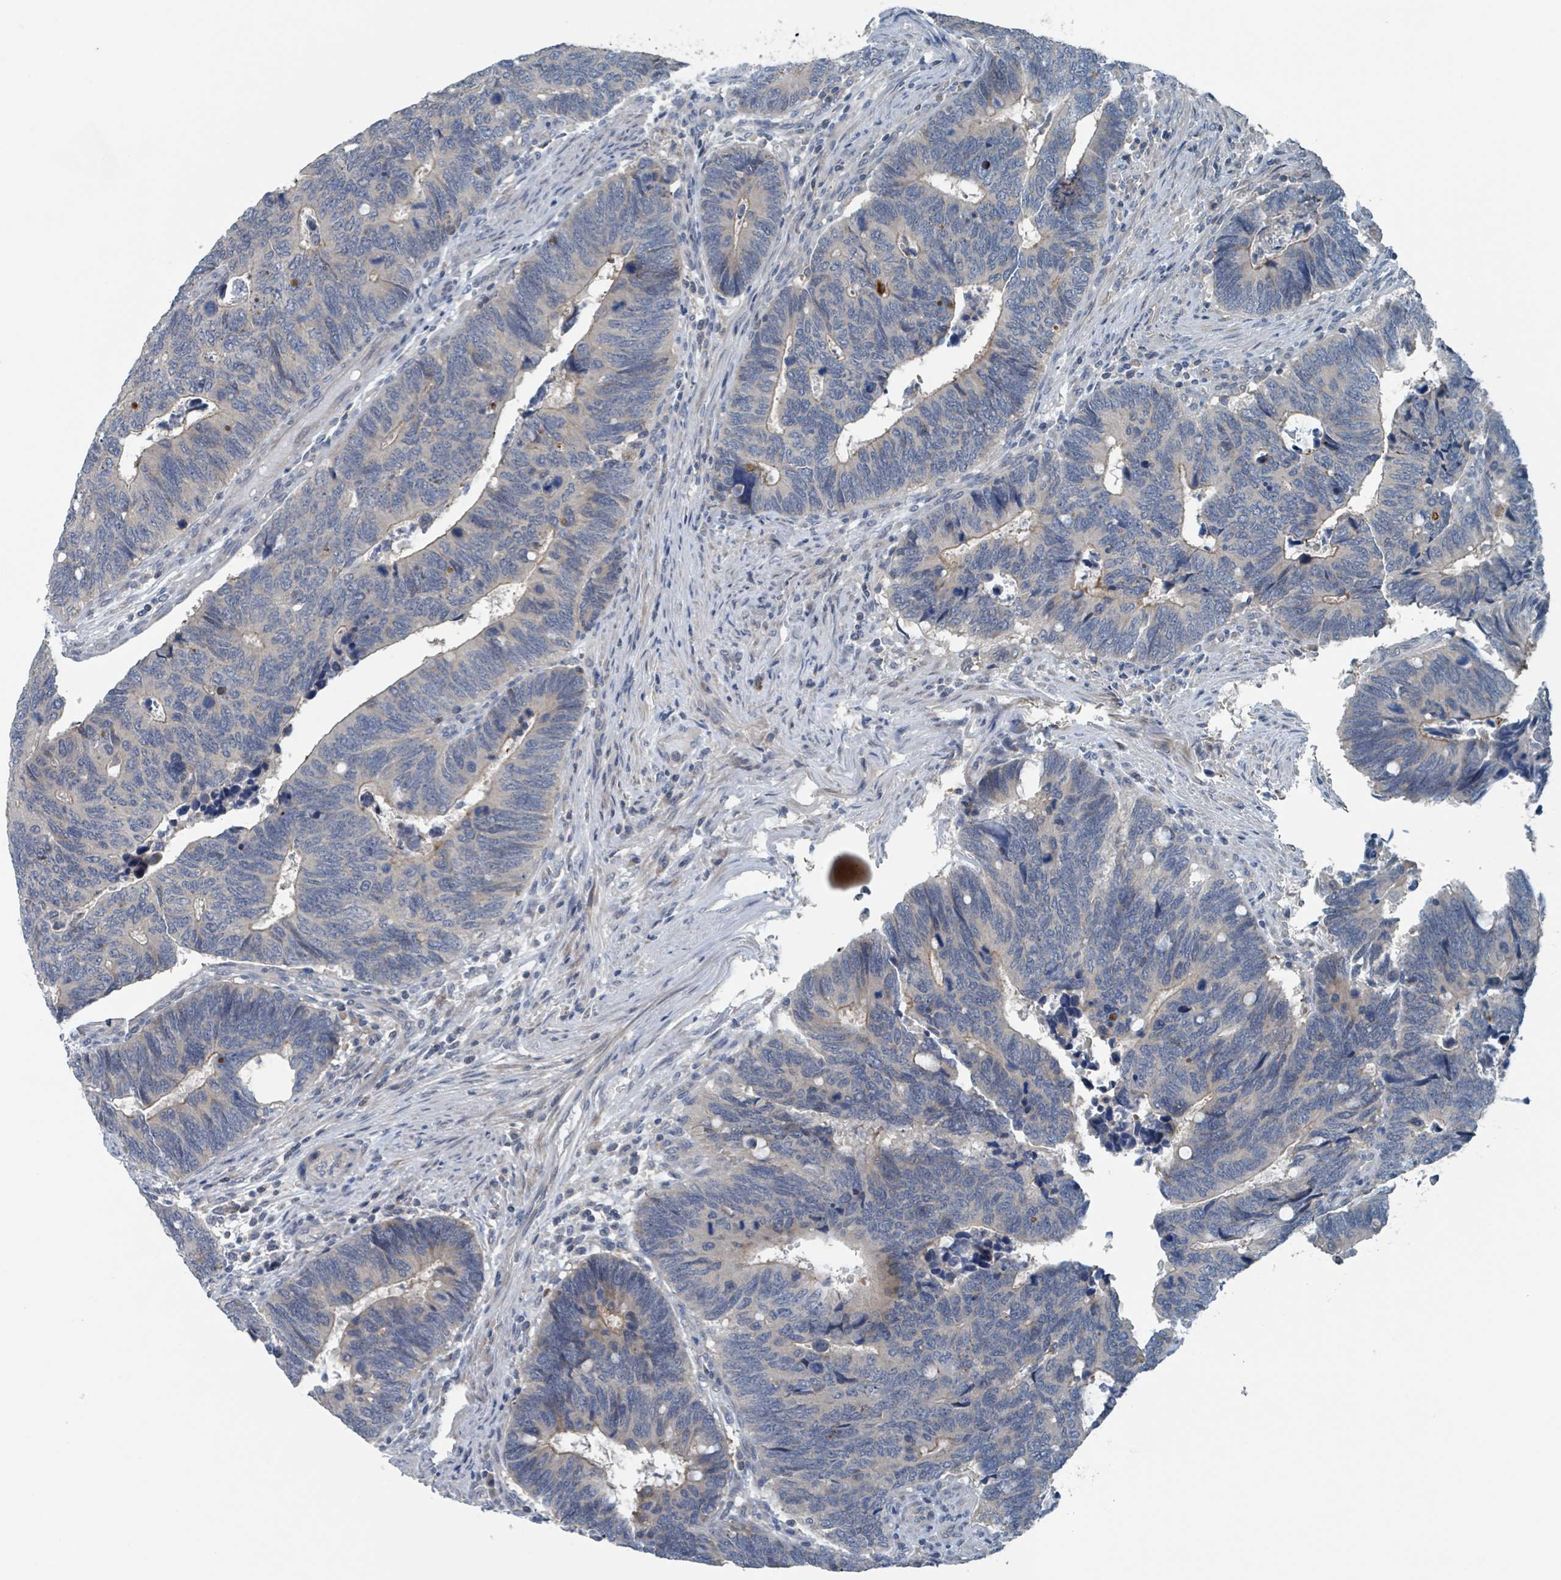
{"staining": {"intensity": "negative", "quantity": "none", "location": "none"}, "tissue": "colorectal cancer", "cell_type": "Tumor cells", "image_type": "cancer", "snomed": [{"axis": "morphology", "description": "Adenocarcinoma, NOS"}, {"axis": "topography", "description": "Colon"}], "caption": "DAB (3,3'-diaminobenzidine) immunohistochemical staining of human colorectal adenocarcinoma exhibits no significant staining in tumor cells.", "gene": "ACBD4", "patient": {"sex": "male", "age": 87}}